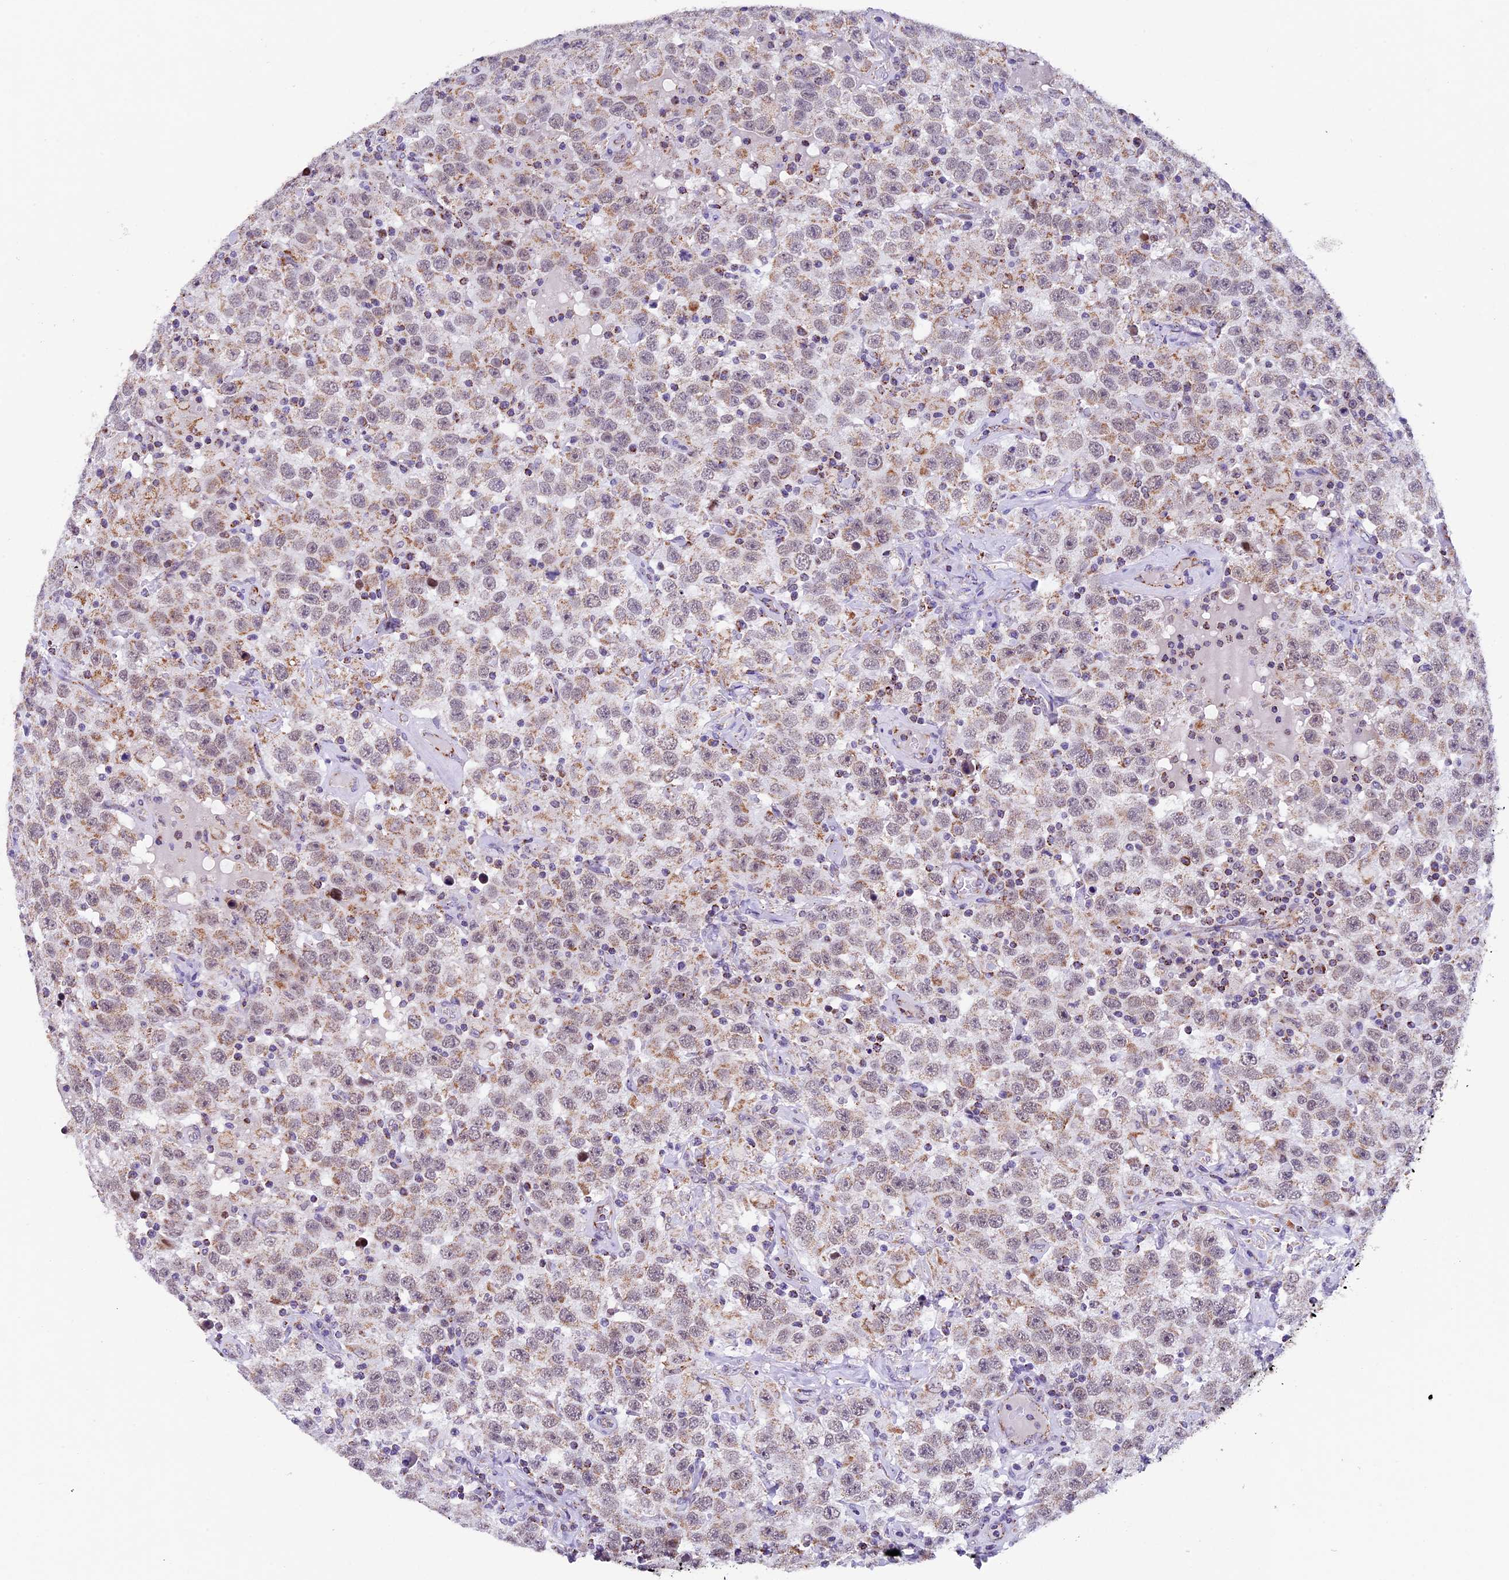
{"staining": {"intensity": "weak", "quantity": "25%-75%", "location": "cytoplasmic/membranous"}, "tissue": "testis cancer", "cell_type": "Tumor cells", "image_type": "cancer", "snomed": [{"axis": "morphology", "description": "Seminoma, NOS"}, {"axis": "topography", "description": "Testis"}], "caption": "Weak cytoplasmic/membranous positivity for a protein is present in approximately 25%-75% of tumor cells of testis cancer using IHC.", "gene": "TFAM", "patient": {"sex": "male", "age": 41}}